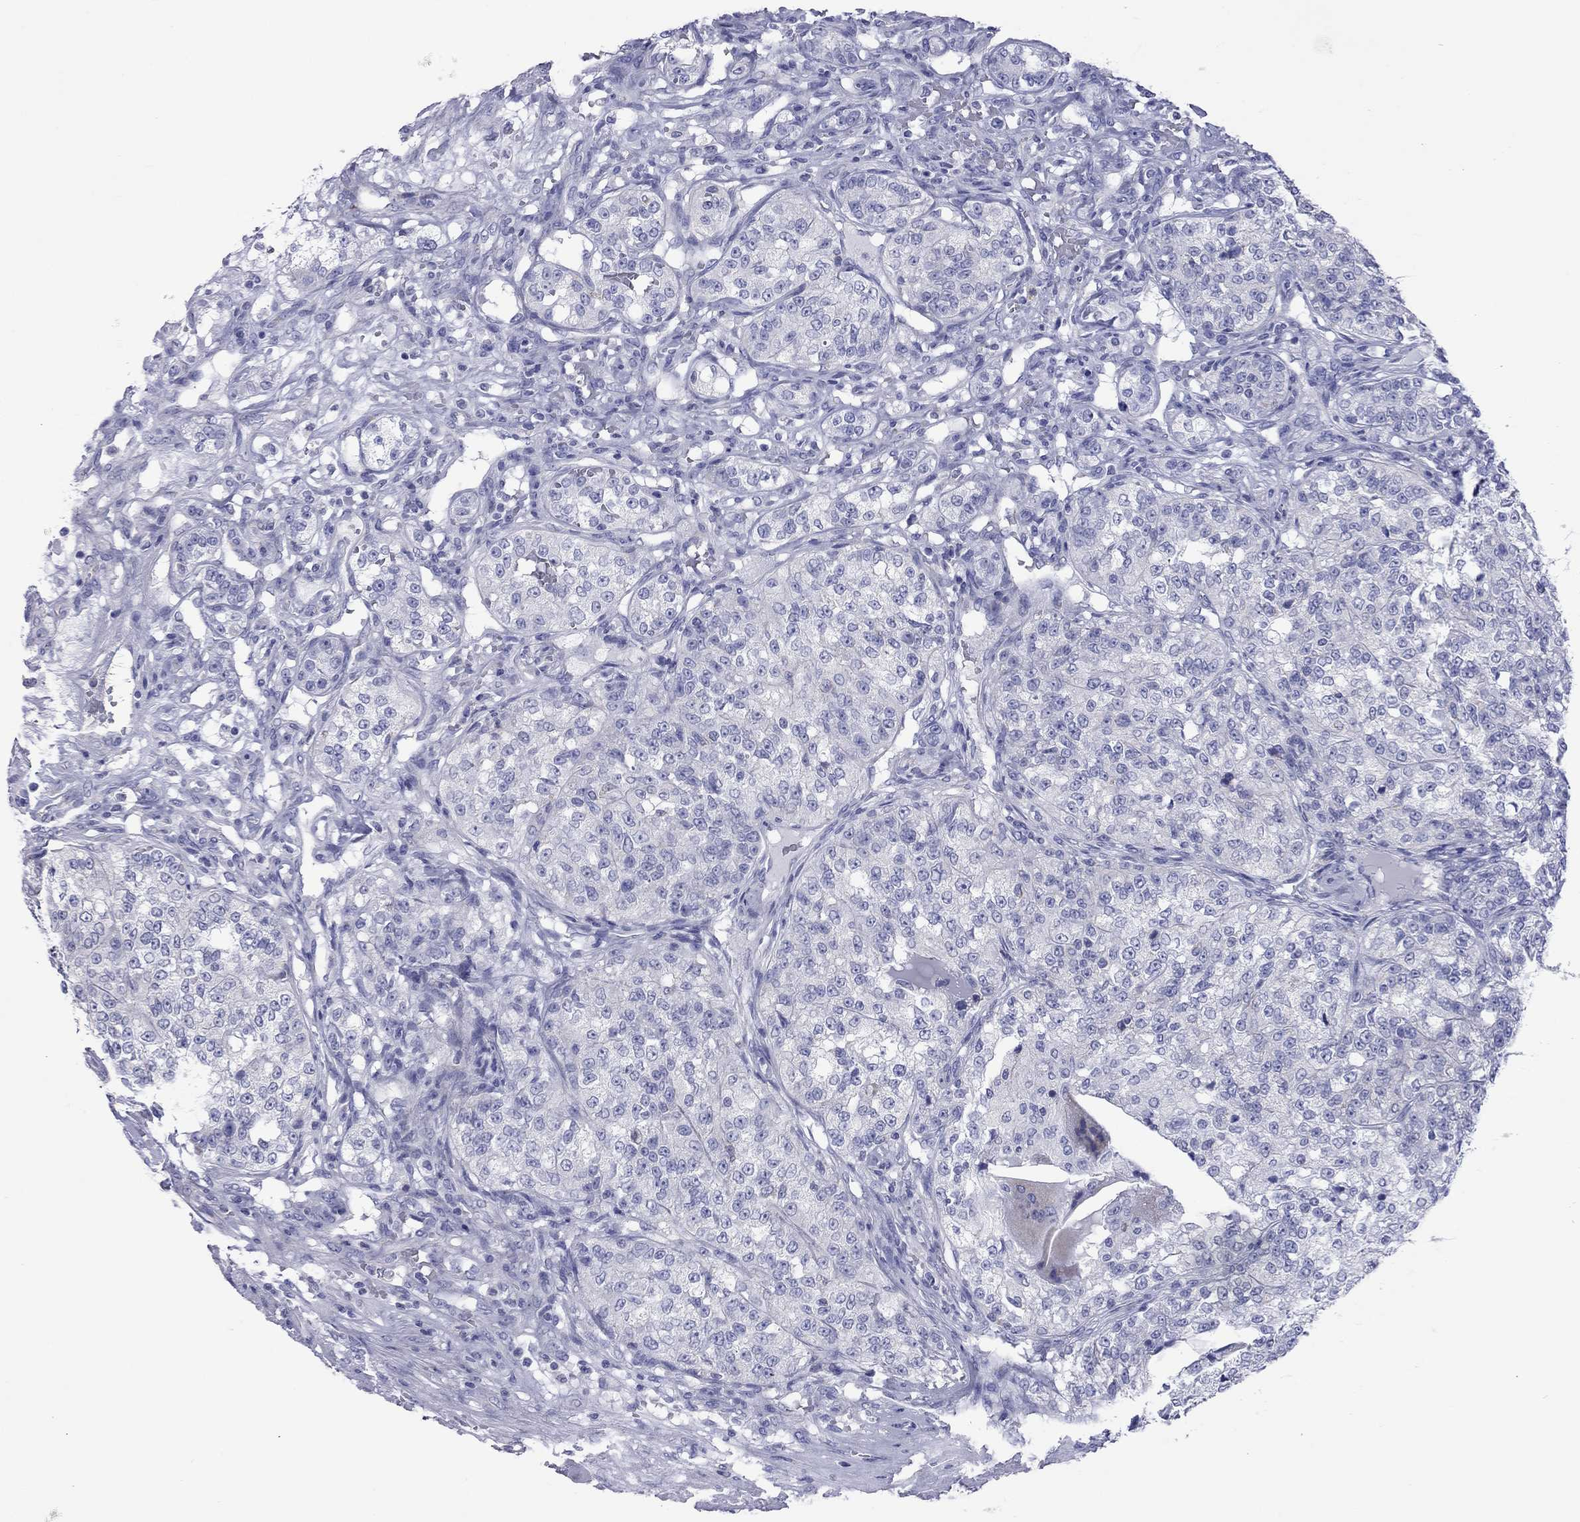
{"staining": {"intensity": "negative", "quantity": "none", "location": "none"}, "tissue": "renal cancer", "cell_type": "Tumor cells", "image_type": "cancer", "snomed": [{"axis": "morphology", "description": "Adenocarcinoma, NOS"}, {"axis": "topography", "description": "Kidney"}], "caption": "This histopathology image is of adenocarcinoma (renal) stained with immunohistochemistry to label a protein in brown with the nuclei are counter-stained blue. There is no positivity in tumor cells.", "gene": "VSIG10", "patient": {"sex": "female", "age": 63}}